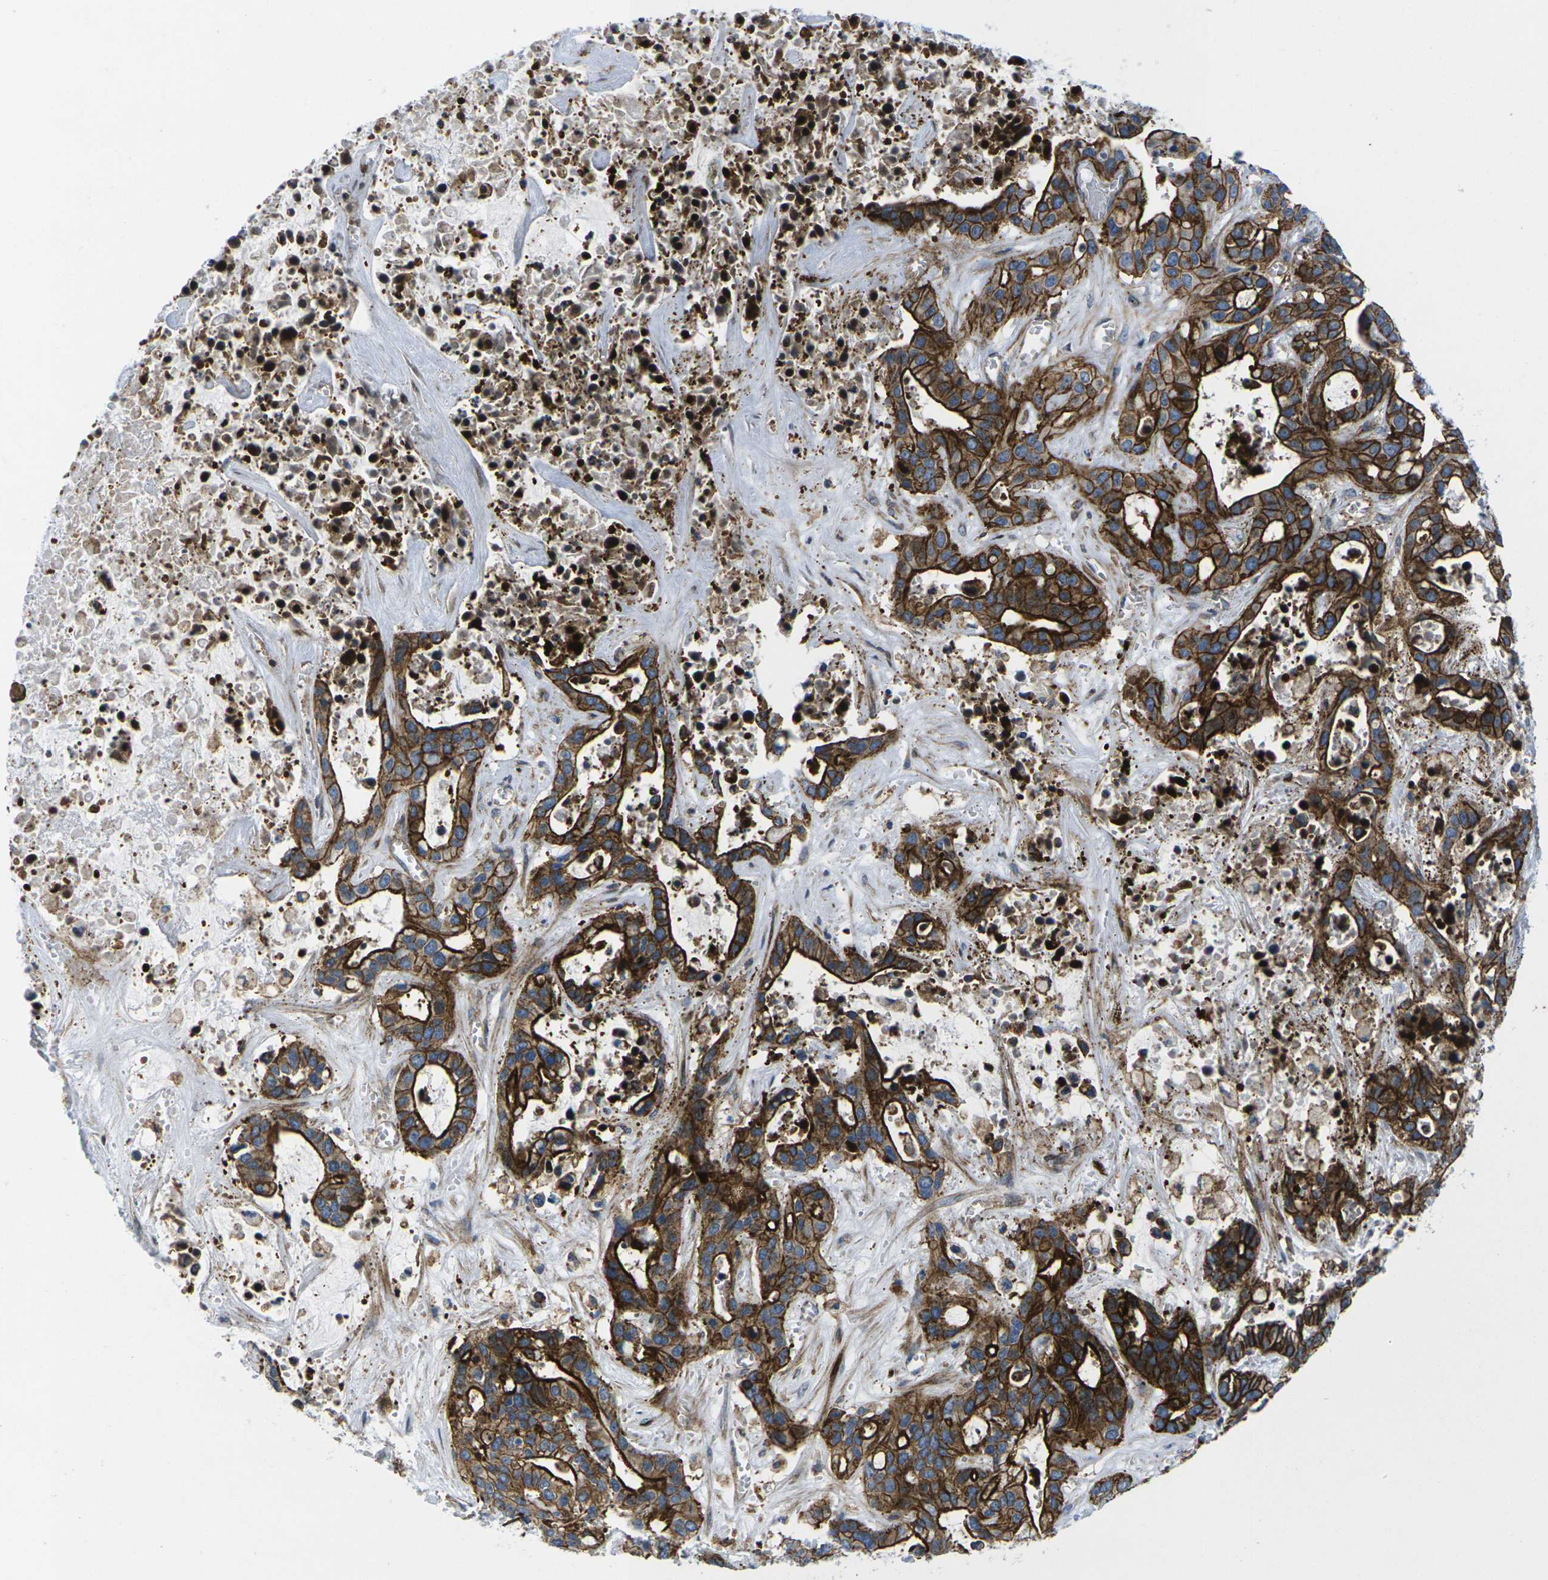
{"staining": {"intensity": "strong", "quantity": ">75%", "location": "cytoplasmic/membranous"}, "tissue": "liver cancer", "cell_type": "Tumor cells", "image_type": "cancer", "snomed": [{"axis": "morphology", "description": "Cholangiocarcinoma"}, {"axis": "topography", "description": "Liver"}], "caption": "Approximately >75% of tumor cells in liver cholangiocarcinoma exhibit strong cytoplasmic/membranous protein staining as visualized by brown immunohistochemical staining.", "gene": "IQGAP1", "patient": {"sex": "female", "age": 65}}